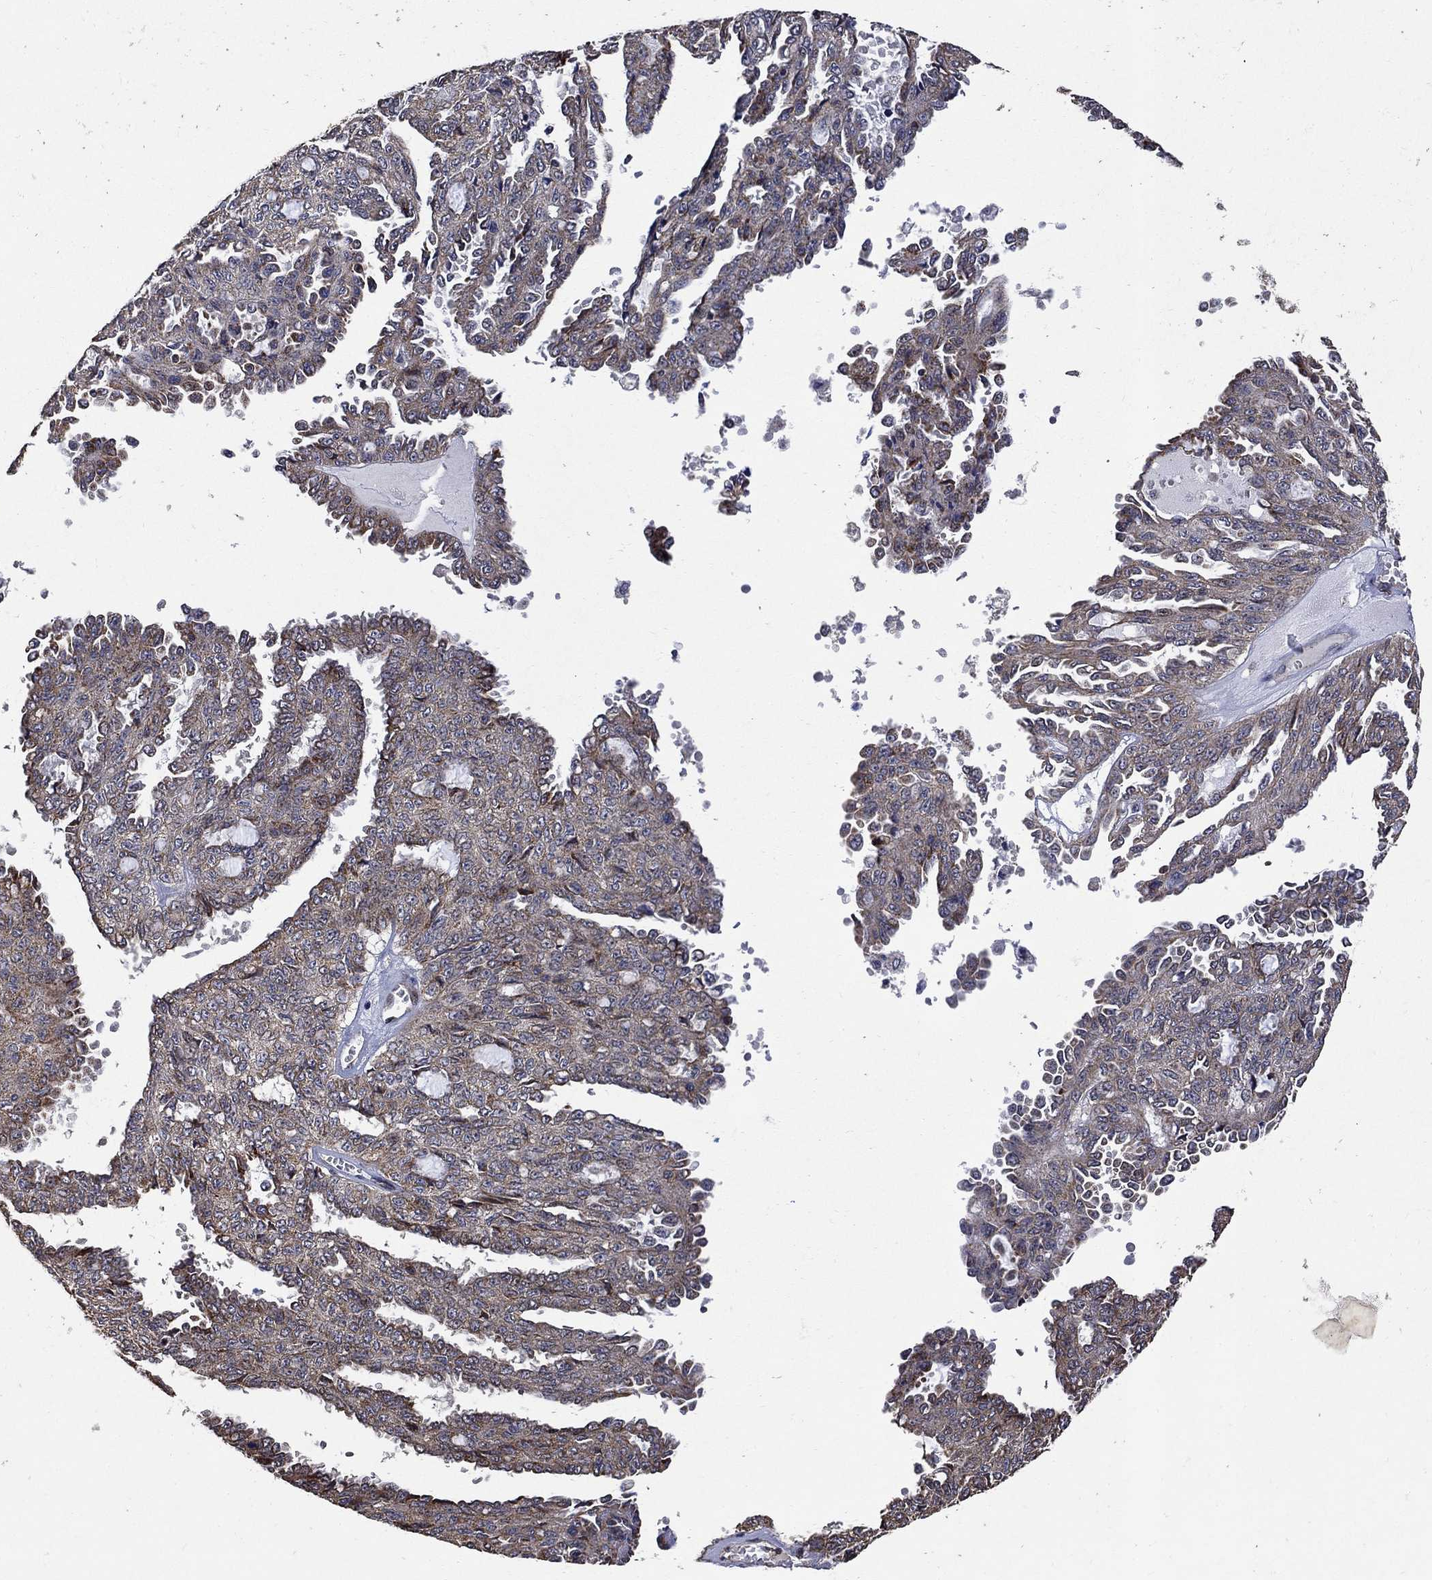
{"staining": {"intensity": "weak", "quantity": "<25%", "location": "cytoplasmic/membranous"}, "tissue": "ovarian cancer", "cell_type": "Tumor cells", "image_type": "cancer", "snomed": [{"axis": "morphology", "description": "Cystadenocarcinoma, serous, NOS"}, {"axis": "topography", "description": "Ovary"}], "caption": "This is a micrograph of IHC staining of serous cystadenocarcinoma (ovarian), which shows no positivity in tumor cells.", "gene": "ANKRA2", "patient": {"sex": "female", "age": 71}}